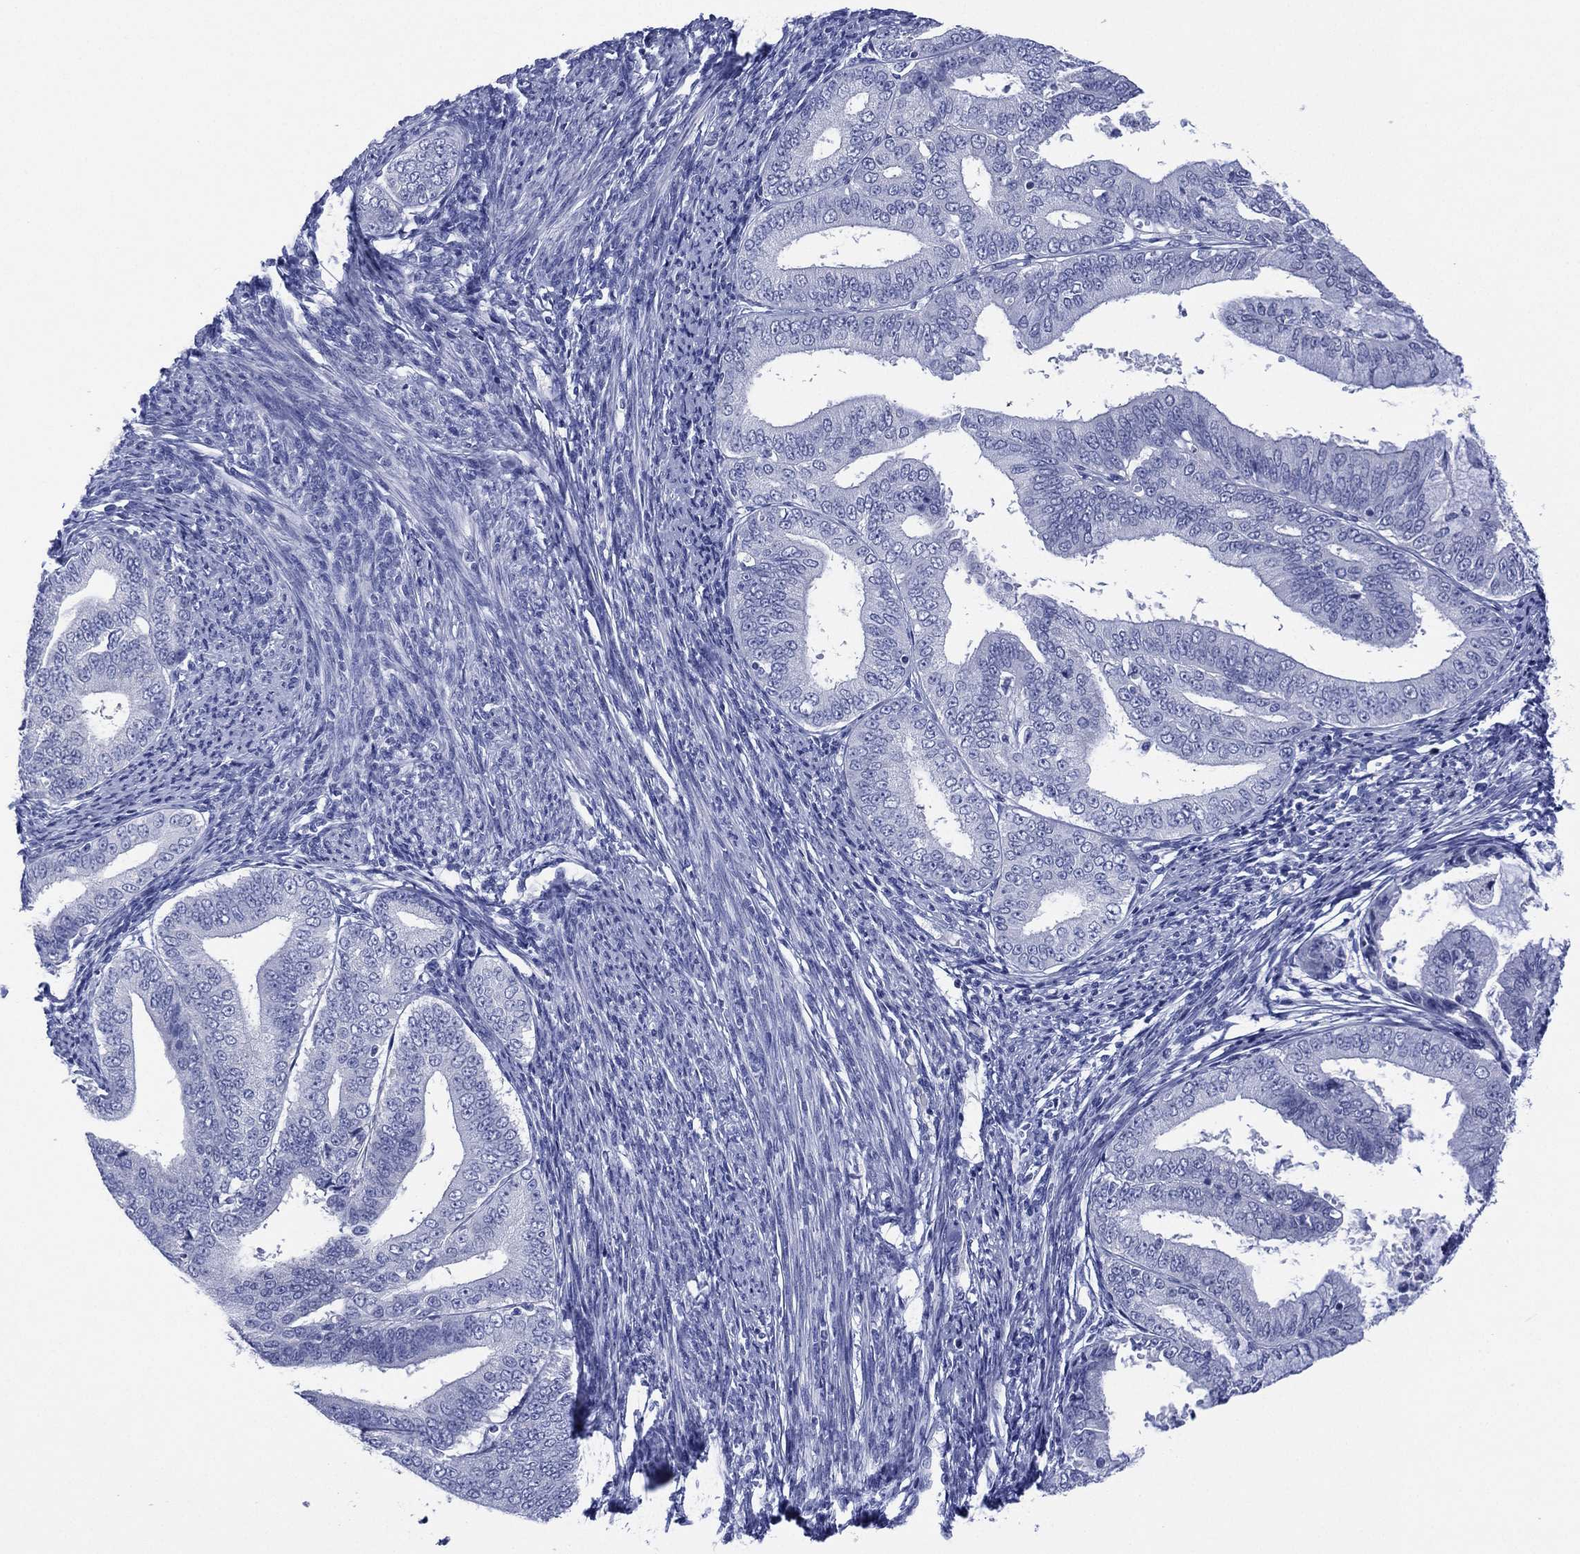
{"staining": {"intensity": "negative", "quantity": "none", "location": "none"}, "tissue": "endometrial cancer", "cell_type": "Tumor cells", "image_type": "cancer", "snomed": [{"axis": "morphology", "description": "Adenocarcinoma, NOS"}, {"axis": "topography", "description": "Endometrium"}], "caption": "DAB (3,3'-diaminobenzidine) immunohistochemical staining of endometrial cancer exhibits no significant staining in tumor cells.", "gene": "DSG1", "patient": {"sex": "female", "age": 63}}